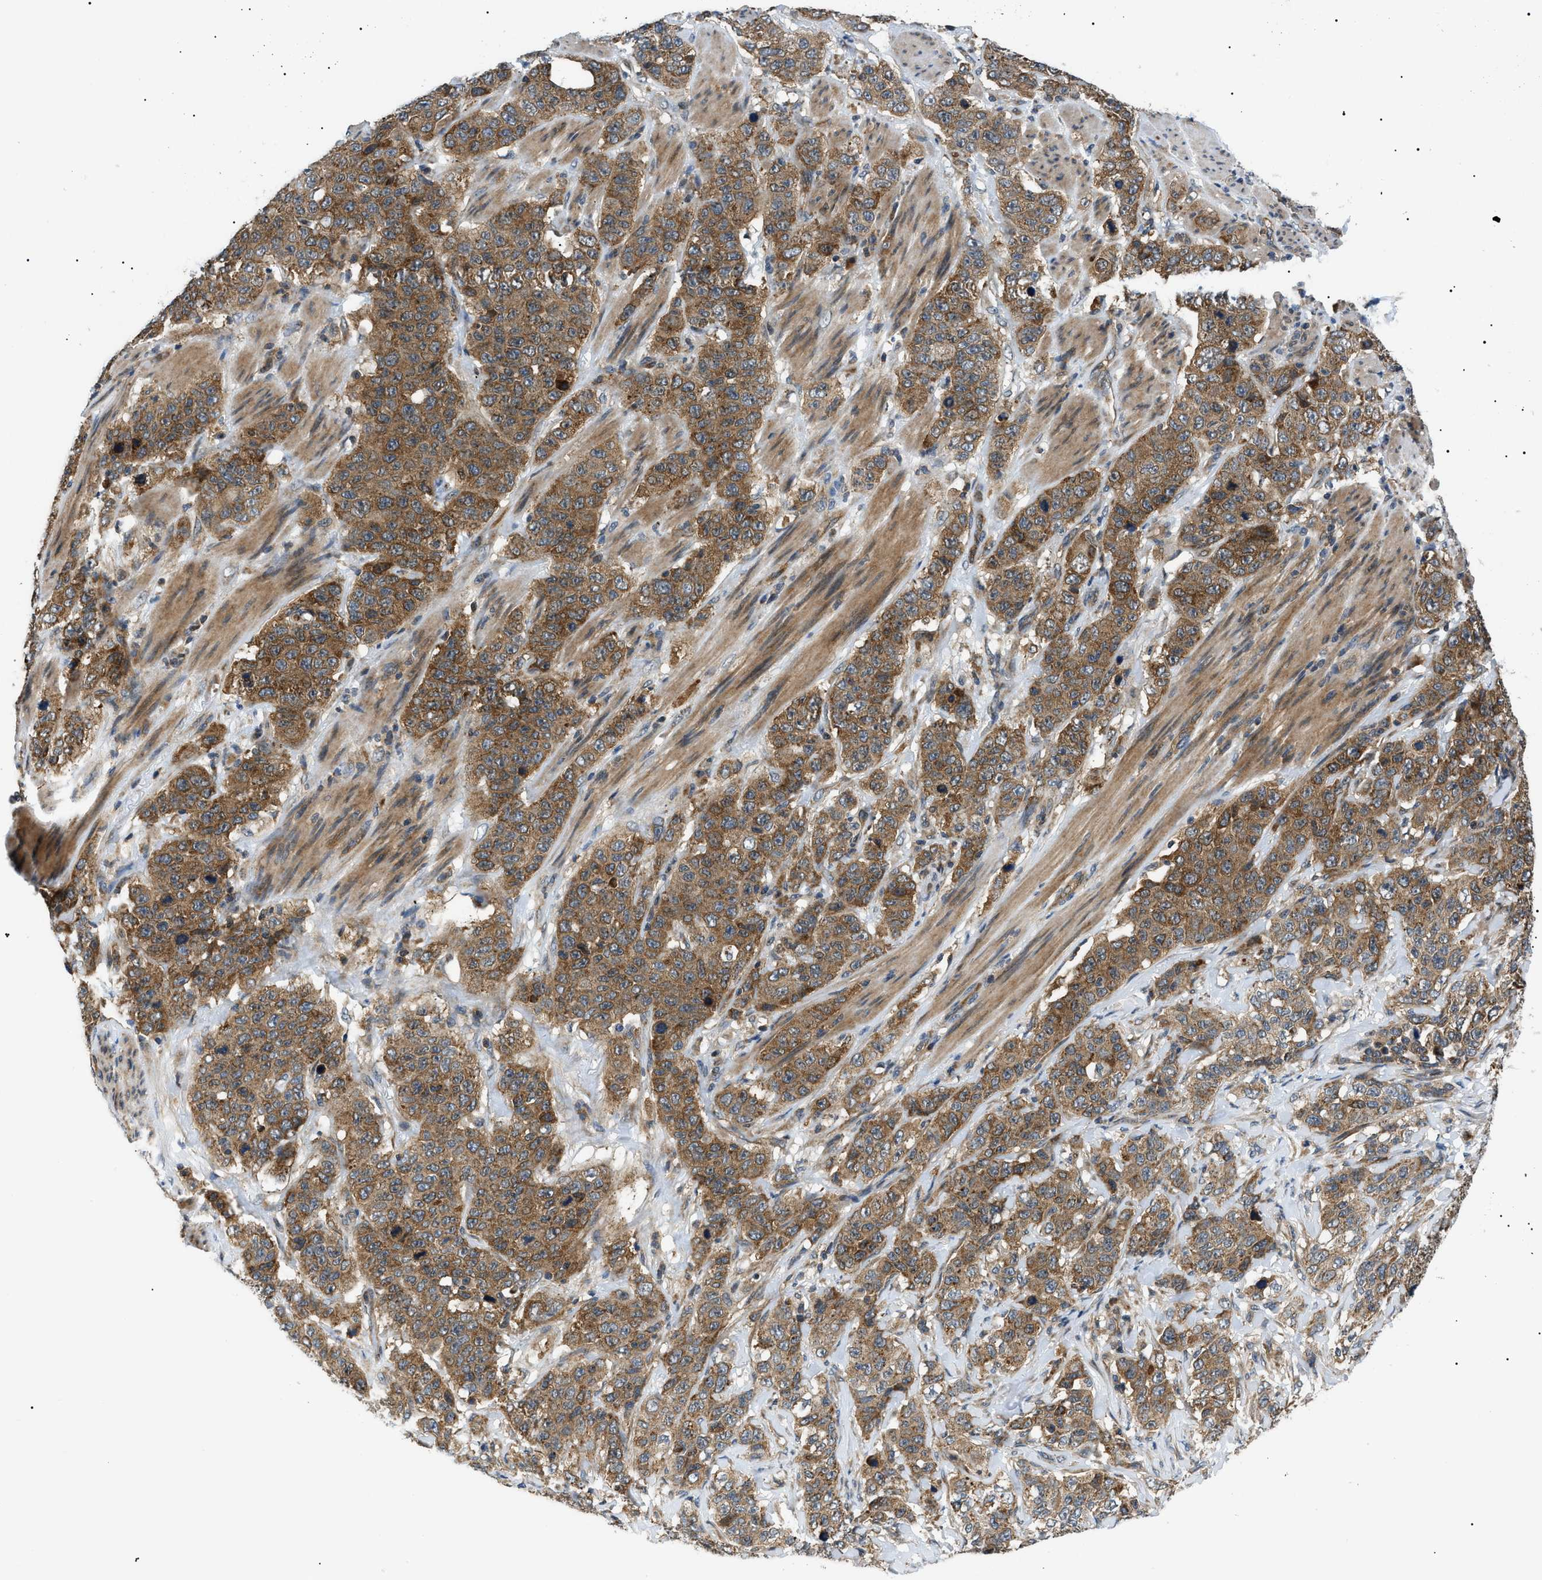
{"staining": {"intensity": "moderate", "quantity": ">75%", "location": "cytoplasmic/membranous"}, "tissue": "stomach cancer", "cell_type": "Tumor cells", "image_type": "cancer", "snomed": [{"axis": "morphology", "description": "Adenocarcinoma, NOS"}, {"axis": "topography", "description": "Stomach"}], "caption": "Approximately >75% of tumor cells in human adenocarcinoma (stomach) exhibit moderate cytoplasmic/membranous protein positivity as visualized by brown immunohistochemical staining.", "gene": "SRPK1", "patient": {"sex": "male", "age": 48}}